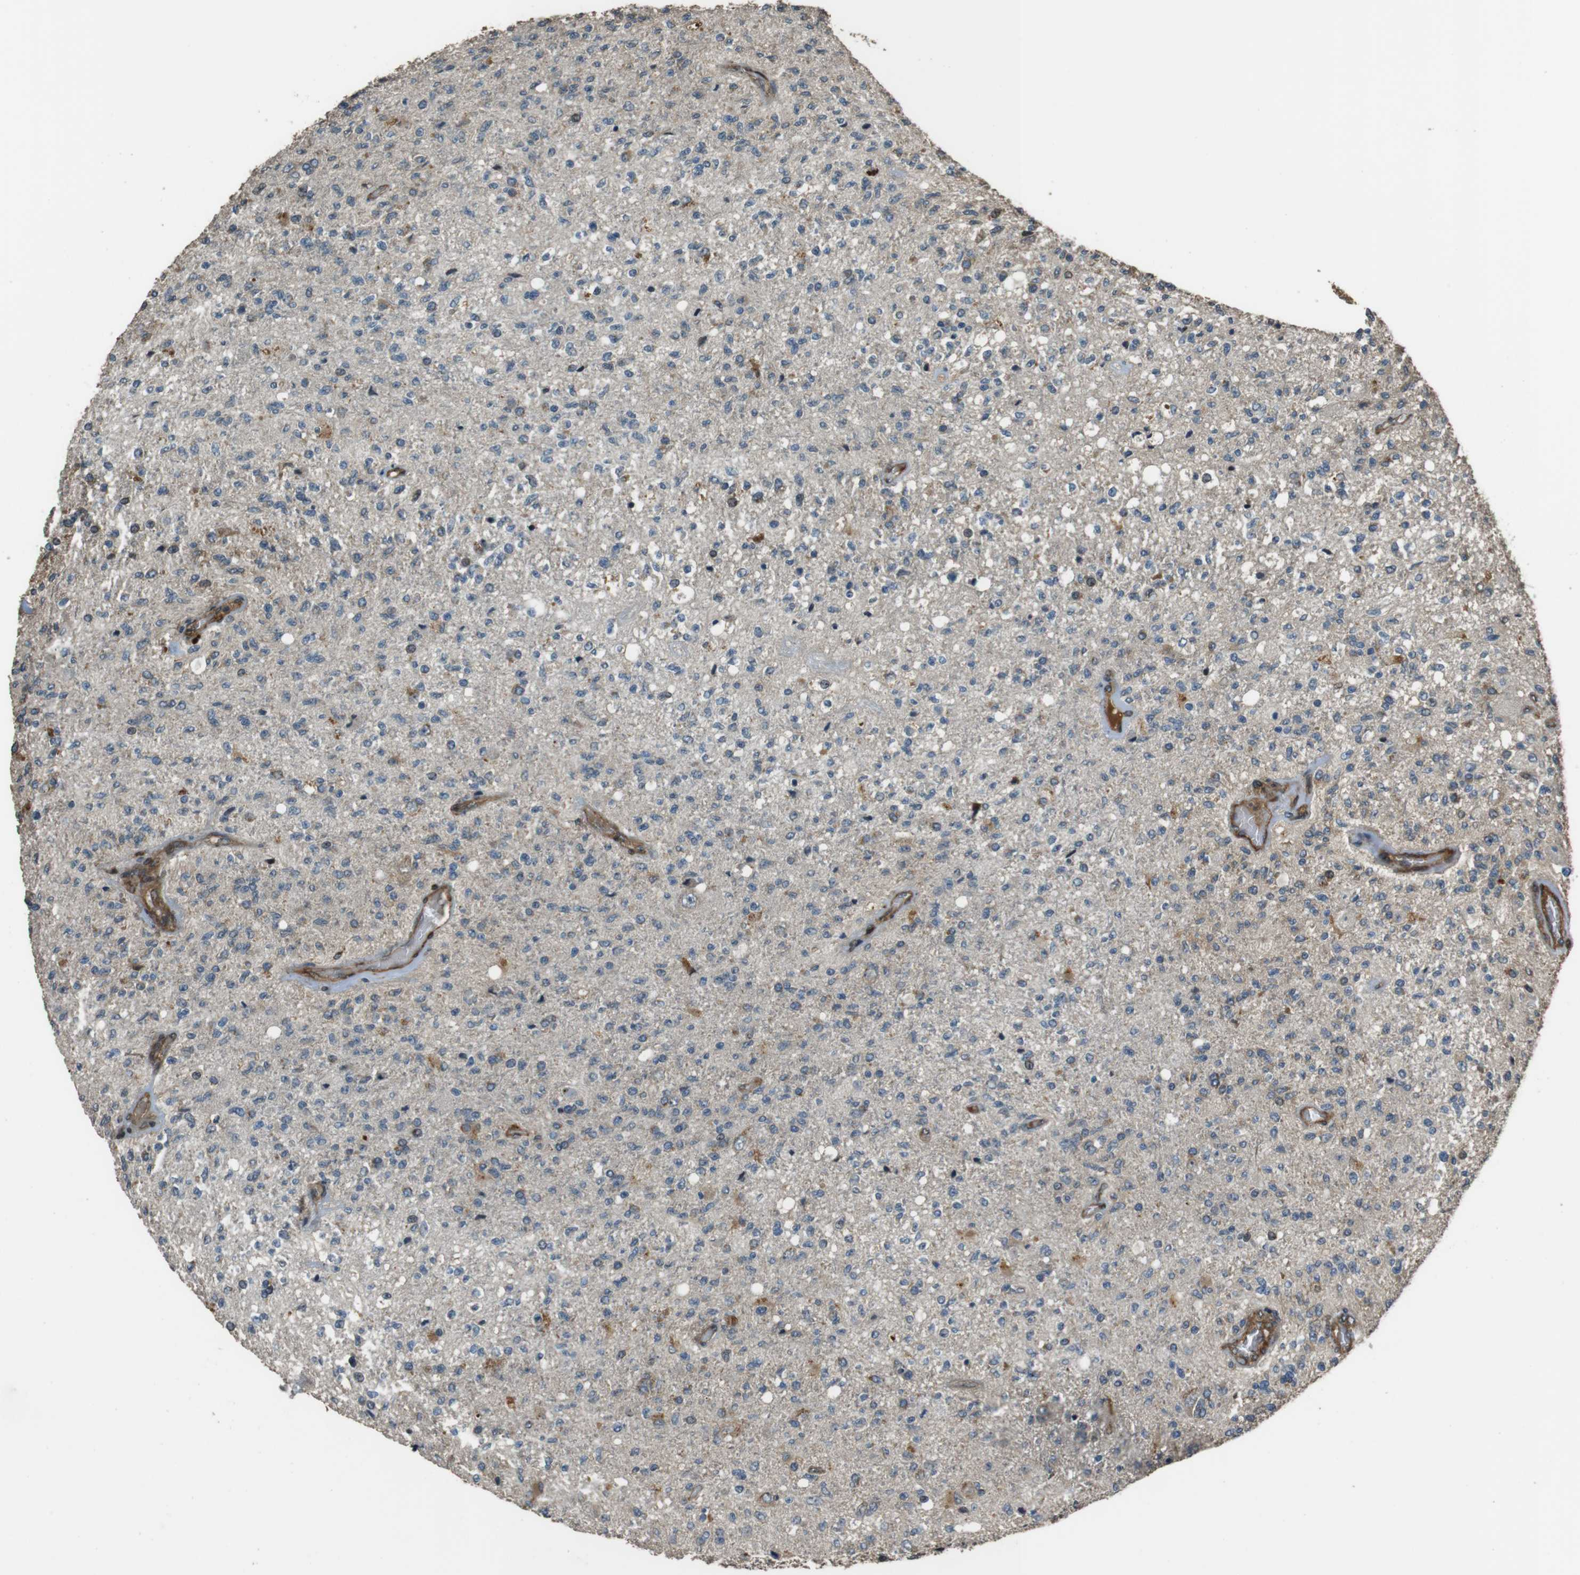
{"staining": {"intensity": "weak", "quantity": "<25%", "location": "cytoplasmic/membranous"}, "tissue": "glioma", "cell_type": "Tumor cells", "image_type": "cancer", "snomed": [{"axis": "morphology", "description": "Normal tissue, NOS"}, {"axis": "morphology", "description": "Glioma, malignant, High grade"}, {"axis": "topography", "description": "Cerebral cortex"}], "caption": "IHC histopathology image of malignant glioma (high-grade) stained for a protein (brown), which reveals no staining in tumor cells.", "gene": "MSRB3", "patient": {"sex": "male", "age": 77}}